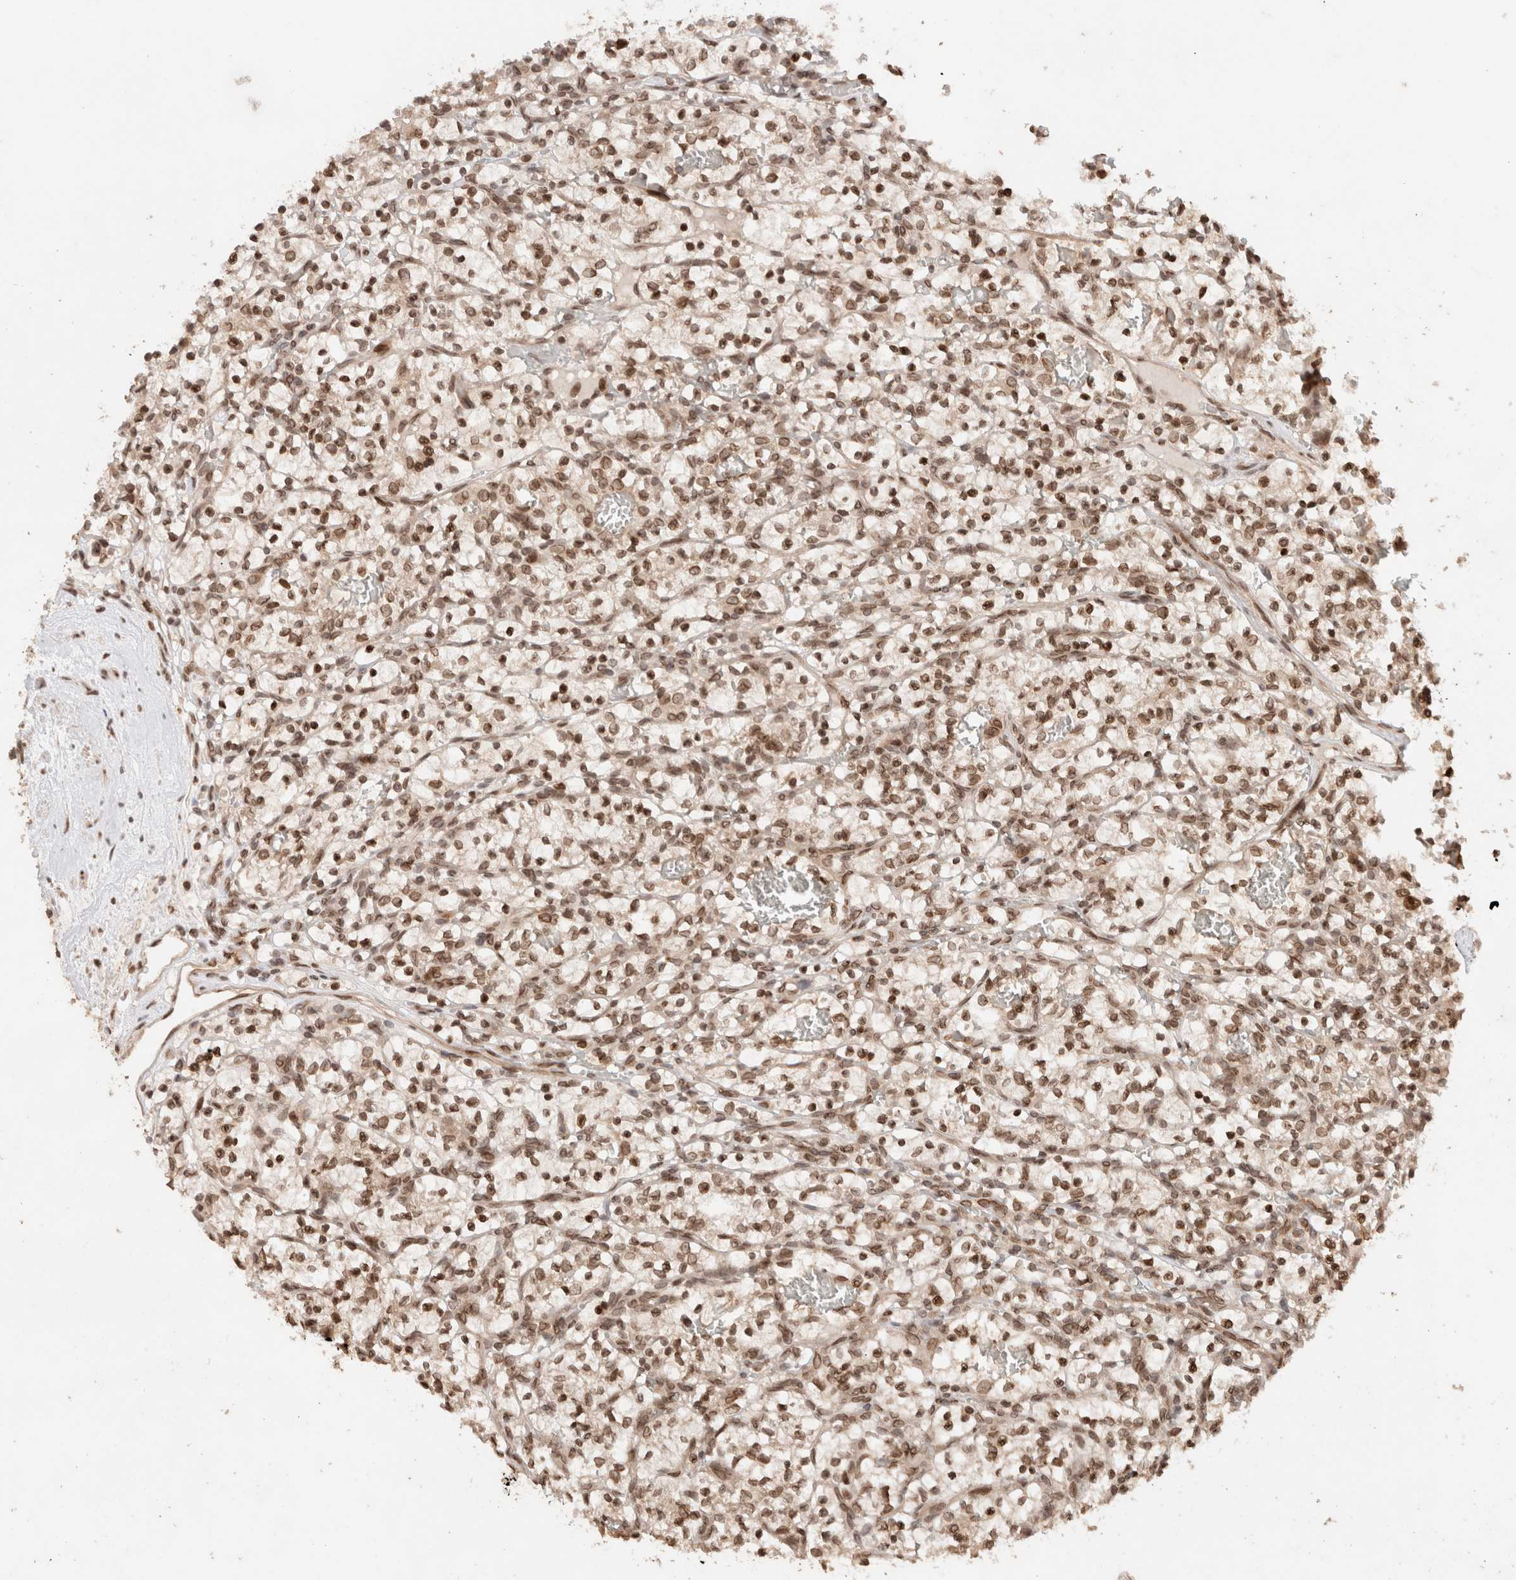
{"staining": {"intensity": "moderate", "quantity": ">75%", "location": "nuclear"}, "tissue": "renal cancer", "cell_type": "Tumor cells", "image_type": "cancer", "snomed": [{"axis": "morphology", "description": "Adenocarcinoma, NOS"}, {"axis": "topography", "description": "Kidney"}], "caption": "There is medium levels of moderate nuclear positivity in tumor cells of adenocarcinoma (renal), as demonstrated by immunohistochemical staining (brown color).", "gene": "TPR", "patient": {"sex": "female", "age": 57}}